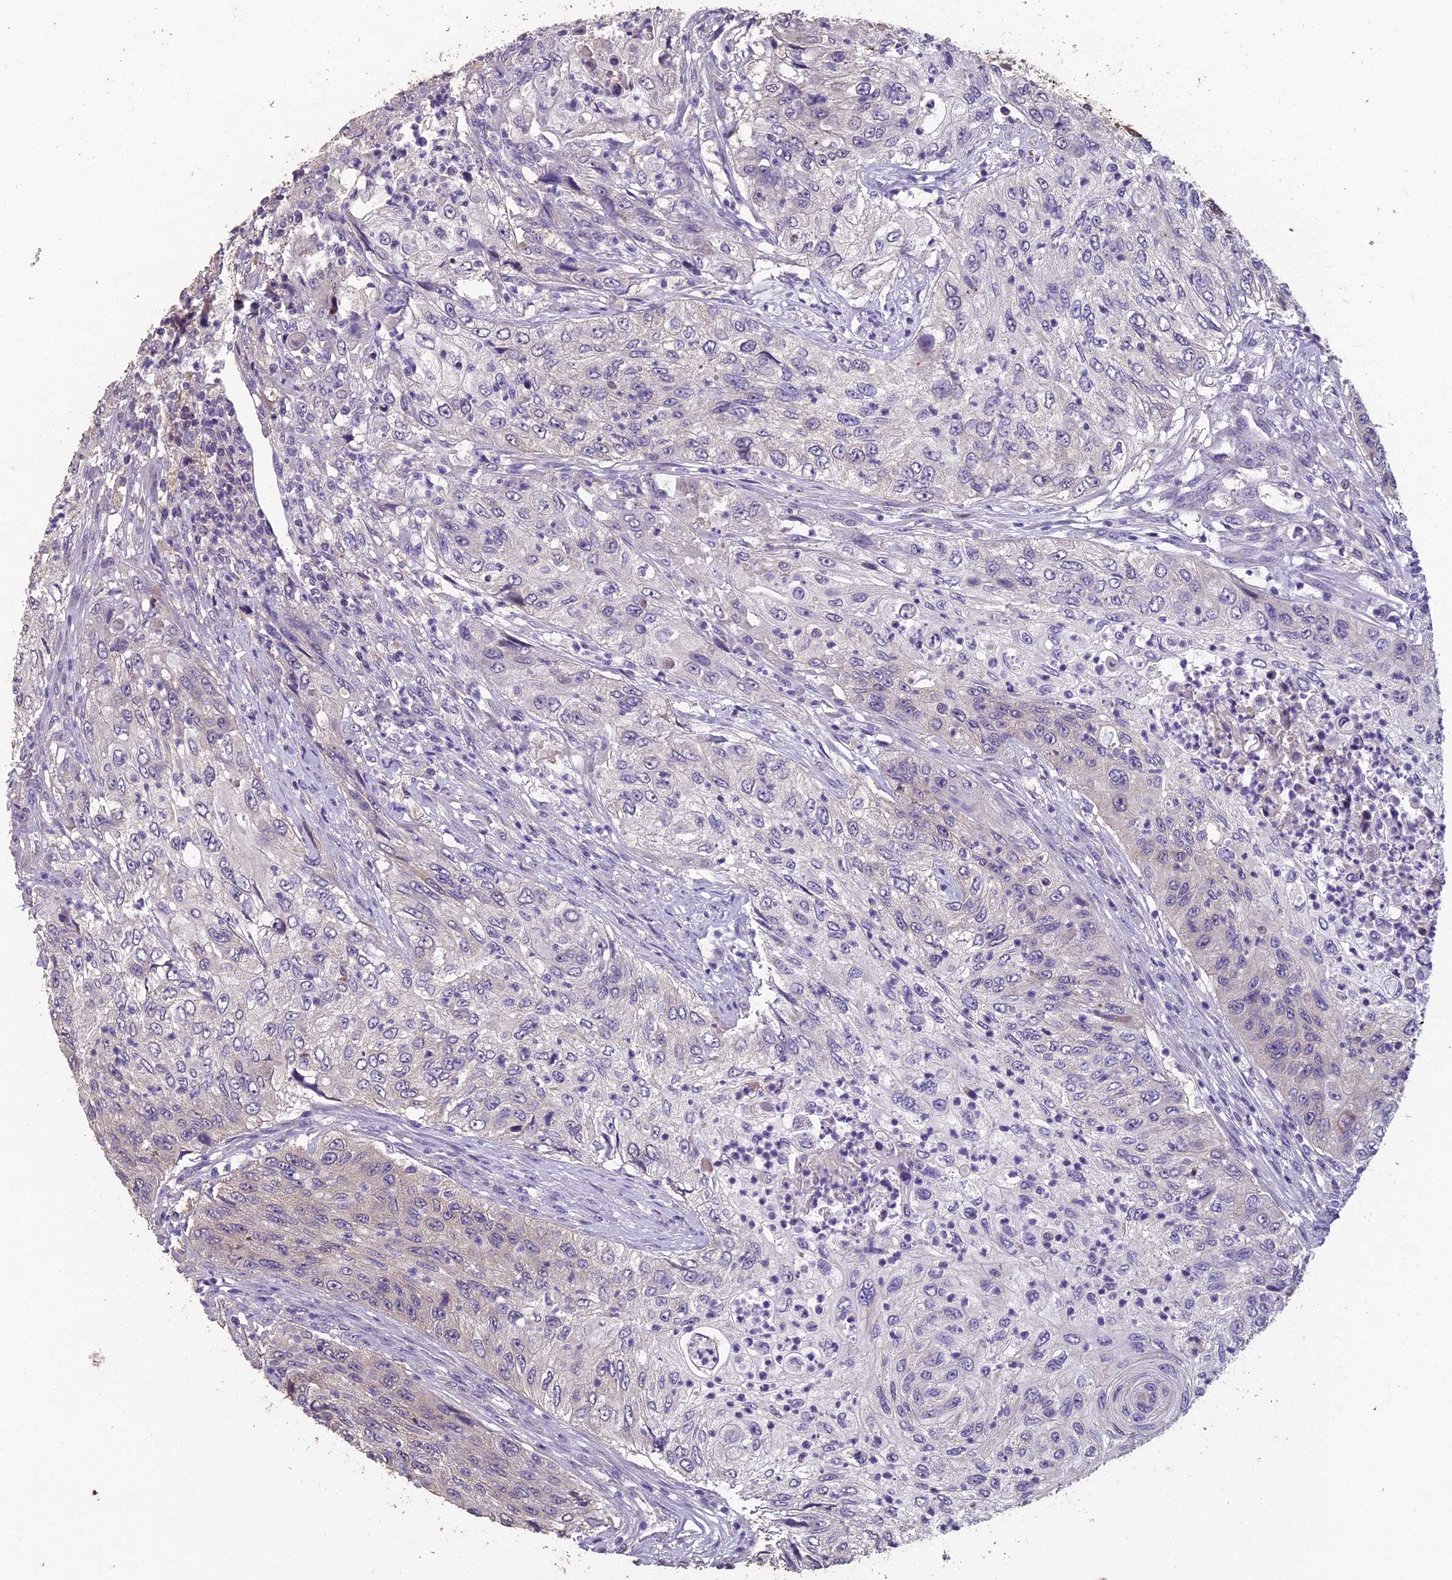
{"staining": {"intensity": "negative", "quantity": "none", "location": "none"}, "tissue": "urothelial cancer", "cell_type": "Tumor cells", "image_type": "cancer", "snomed": [{"axis": "morphology", "description": "Urothelial carcinoma, High grade"}, {"axis": "topography", "description": "Urinary bladder"}], "caption": "Immunohistochemistry (IHC) of human urothelial cancer demonstrates no positivity in tumor cells. Brightfield microscopy of IHC stained with DAB (3,3'-diaminobenzidine) (brown) and hematoxylin (blue), captured at high magnification.", "gene": "CEACAM16", "patient": {"sex": "female", "age": 60}}